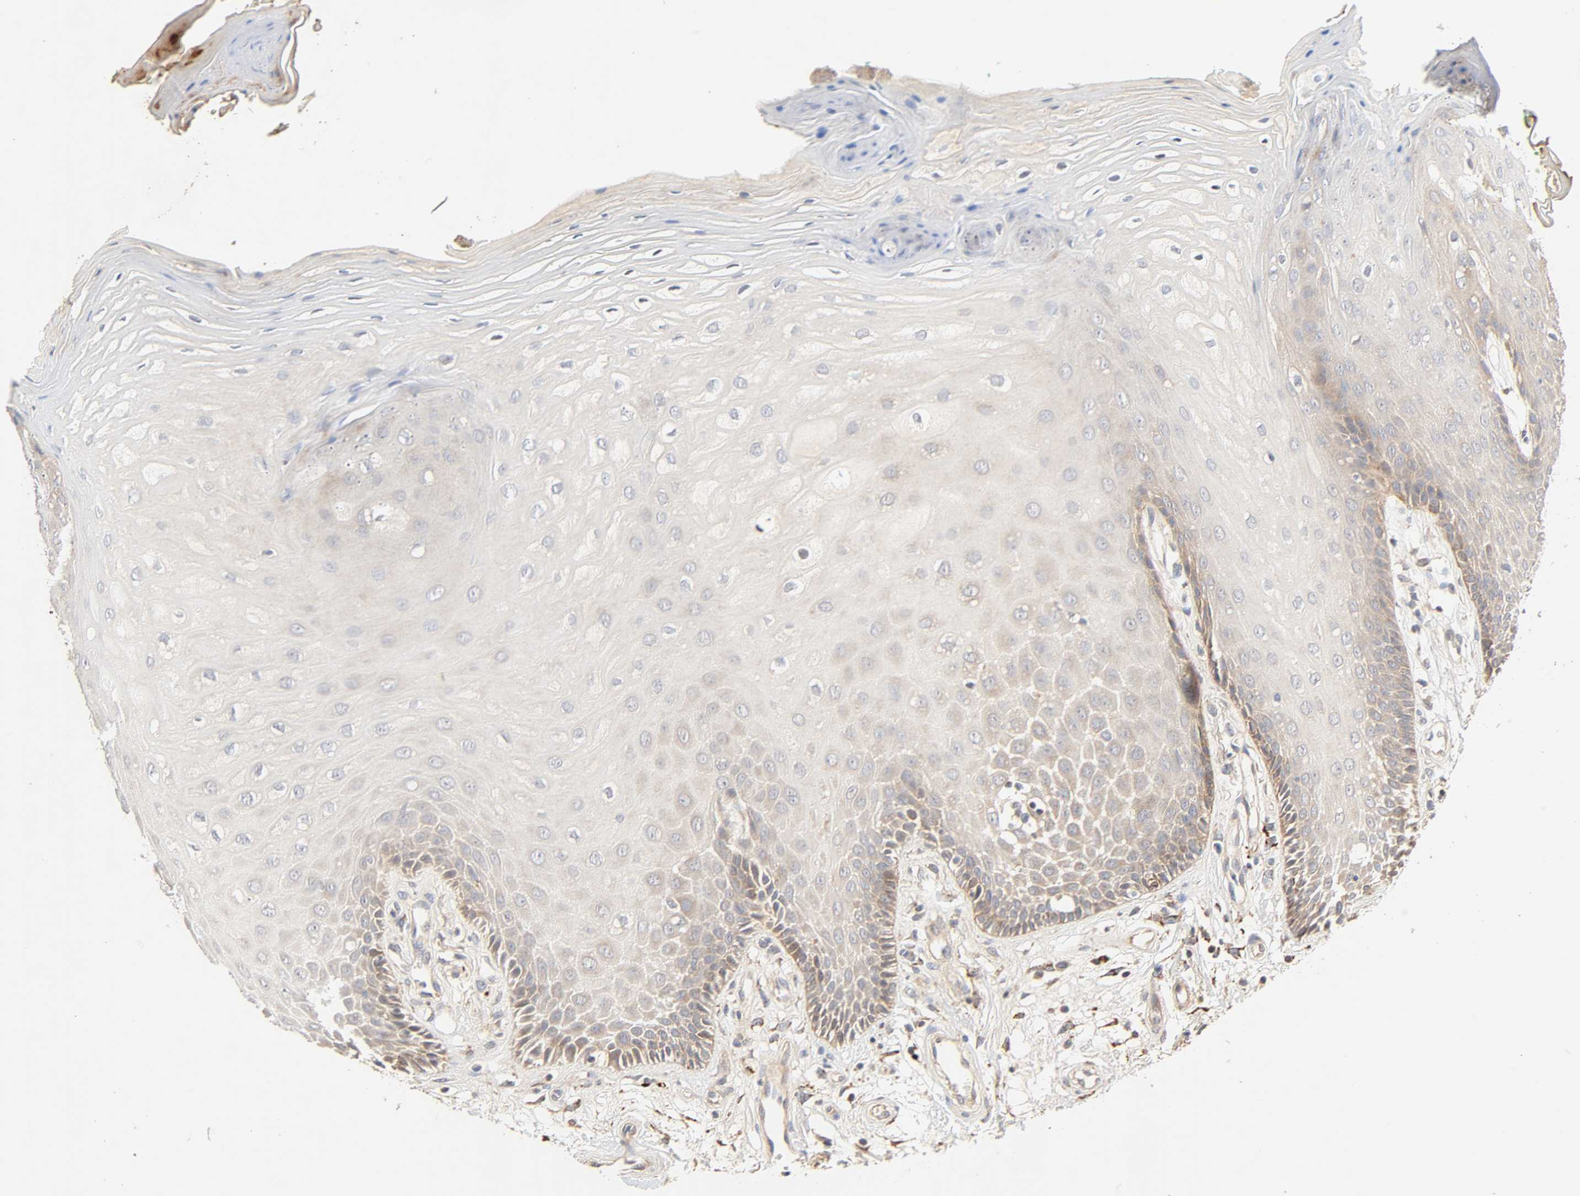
{"staining": {"intensity": "moderate", "quantity": "25%-75%", "location": "cytoplasmic/membranous"}, "tissue": "oral mucosa", "cell_type": "Squamous epithelial cells", "image_type": "normal", "snomed": [{"axis": "morphology", "description": "Normal tissue, NOS"}, {"axis": "morphology", "description": "Squamous cell carcinoma, NOS"}, {"axis": "topography", "description": "Skeletal muscle"}, {"axis": "topography", "description": "Oral tissue"}, {"axis": "topography", "description": "Head-Neck"}], "caption": "Immunohistochemistry (IHC) of normal oral mucosa demonstrates medium levels of moderate cytoplasmic/membranous expression in approximately 25%-75% of squamous epithelial cells. The protein is shown in brown color, while the nuclei are stained blue.", "gene": "MAPK6", "patient": {"sex": "female", "age": 84}}